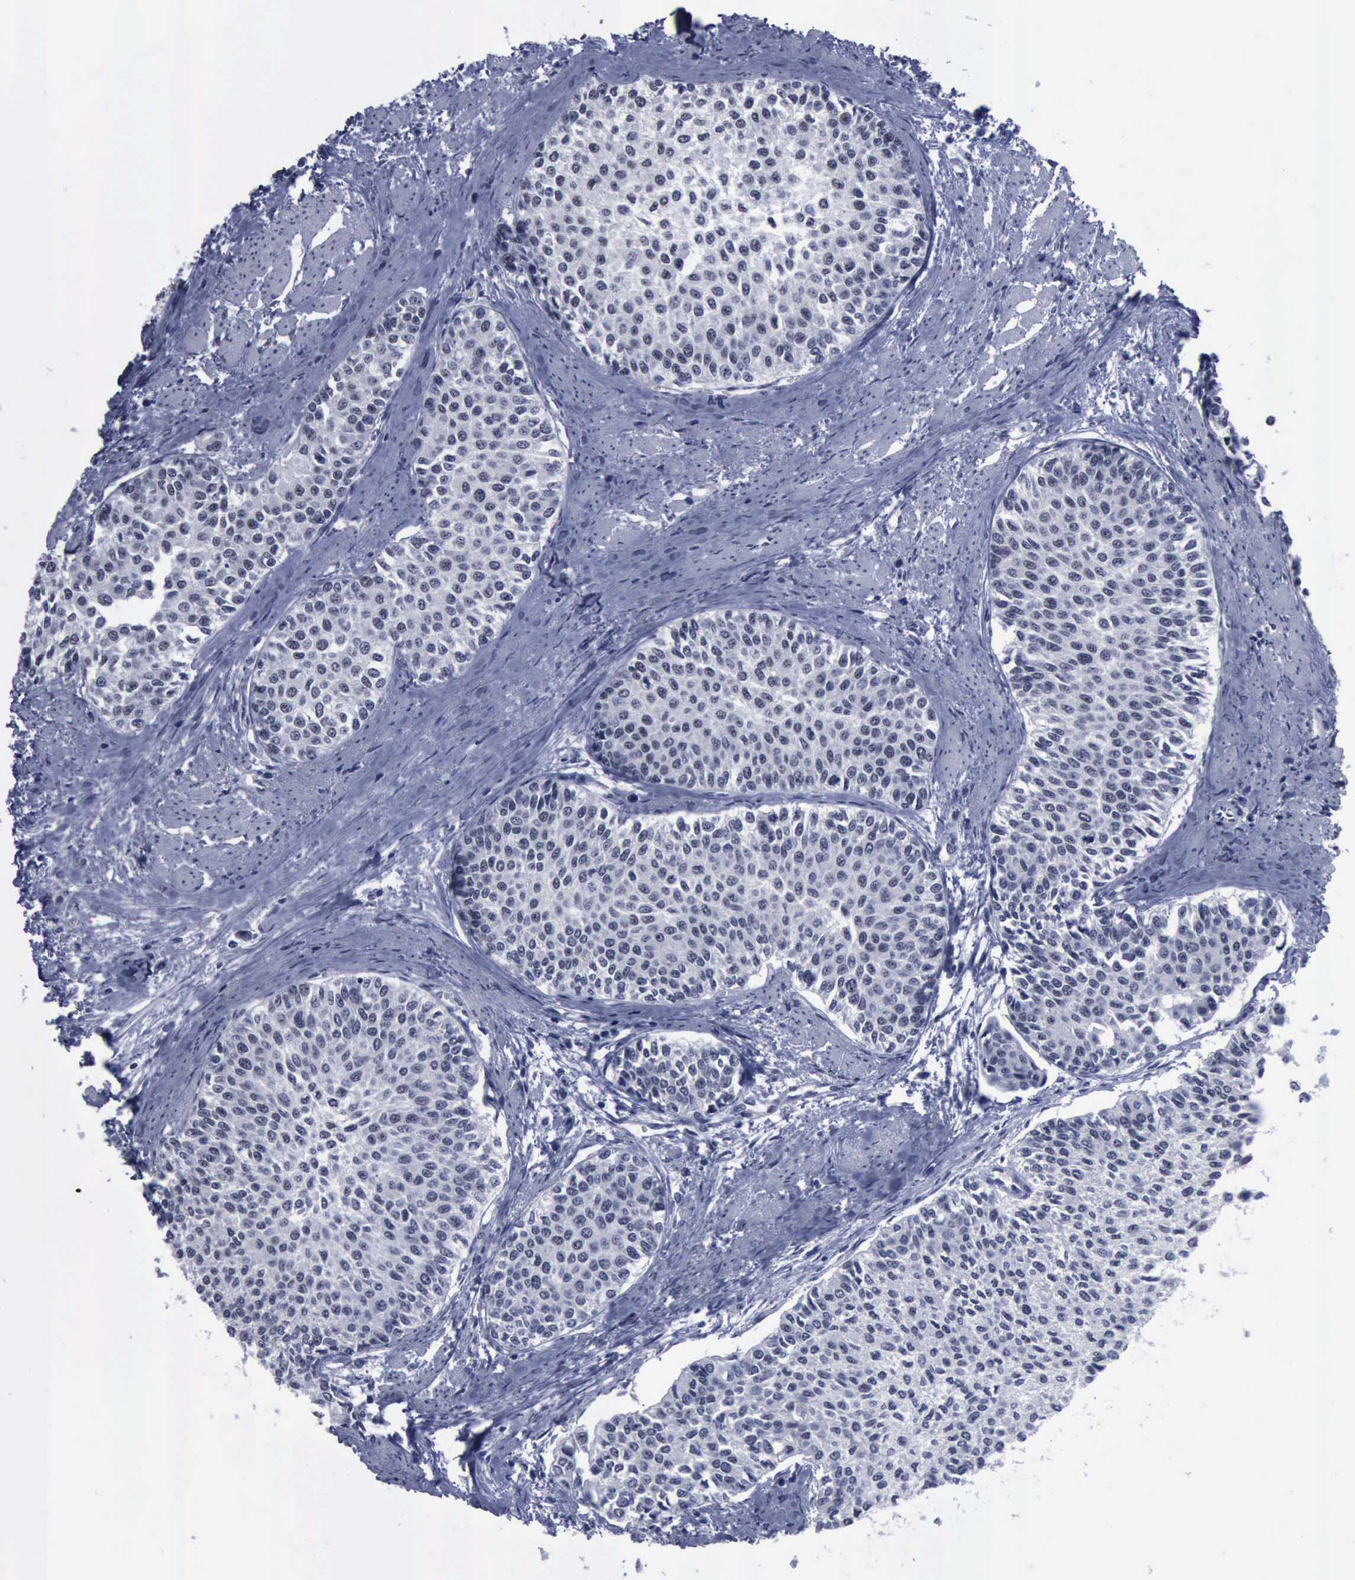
{"staining": {"intensity": "negative", "quantity": "none", "location": "none"}, "tissue": "urothelial cancer", "cell_type": "Tumor cells", "image_type": "cancer", "snomed": [{"axis": "morphology", "description": "Urothelial carcinoma, Low grade"}, {"axis": "topography", "description": "Urinary bladder"}], "caption": "An IHC photomicrograph of urothelial cancer is shown. There is no staining in tumor cells of urothelial cancer.", "gene": "BRD1", "patient": {"sex": "female", "age": 73}}